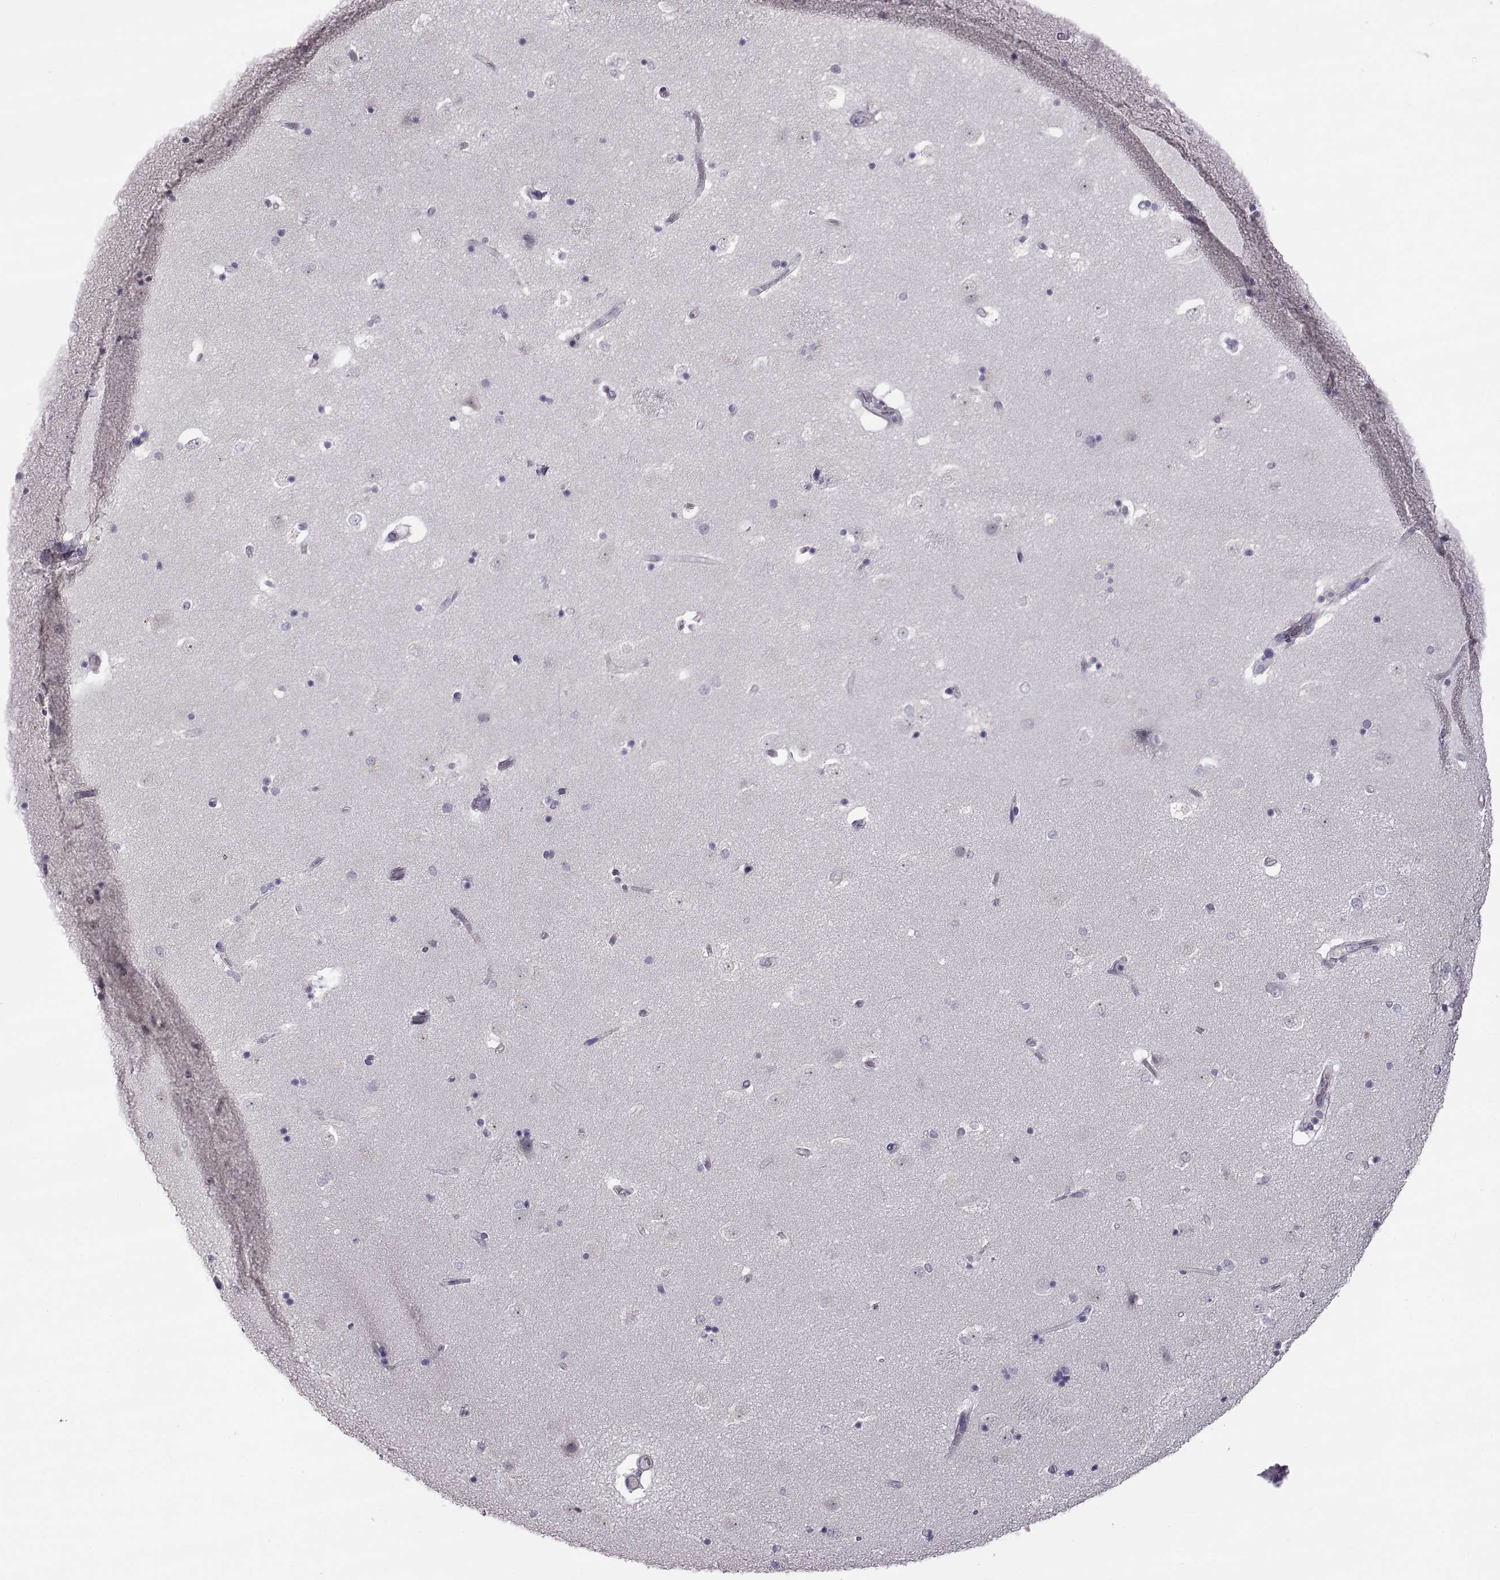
{"staining": {"intensity": "negative", "quantity": "none", "location": "none"}, "tissue": "caudate", "cell_type": "Glial cells", "image_type": "normal", "snomed": [{"axis": "morphology", "description": "Normal tissue, NOS"}, {"axis": "topography", "description": "Lateral ventricle wall"}], "caption": "Human caudate stained for a protein using IHC shows no staining in glial cells.", "gene": "WFDC8", "patient": {"sex": "male", "age": 51}}